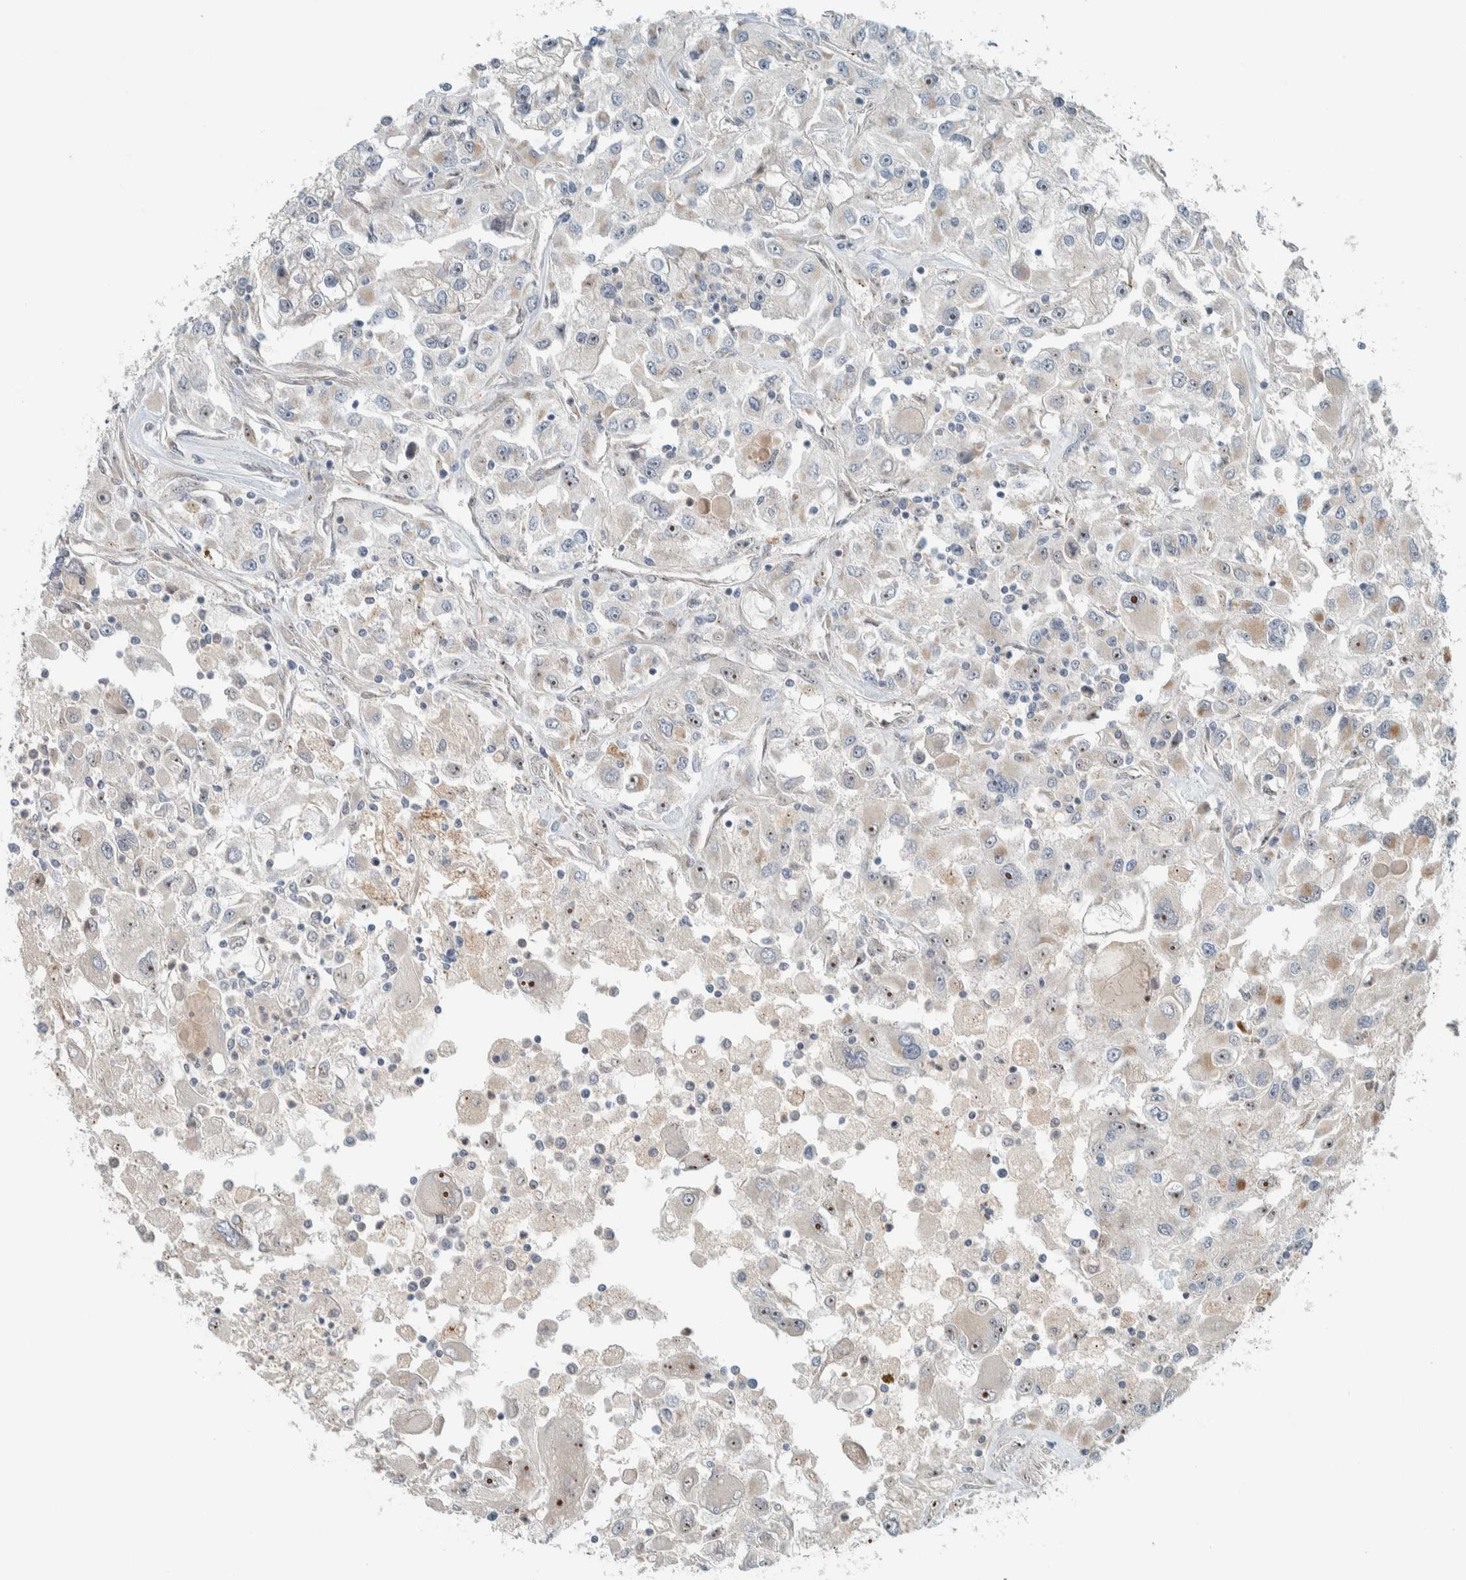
{"staining": {"intensity": "moderate", "quantity": "<25%", "location": "cytoplasmic/membranous,nuclear"}, "tissue": "renal cancer", "cell_type": "Tumor cells", "image_type": "cancer", "snomed": [{"axis": "morphology", "description": "Adenocarcinoma, NOS"}, {"axis": "topography", "description": "Kidney"}], "caption": "There is low levels of moderate cytoplasmic/membranous and nuclear expression in tumor cells of renal cancer (adenocarcinoma), as demonstrated by immunohistochemical staining (brown color).", "gene": "SLFN12L", "patient": {"sex": "female", "age": 52}}